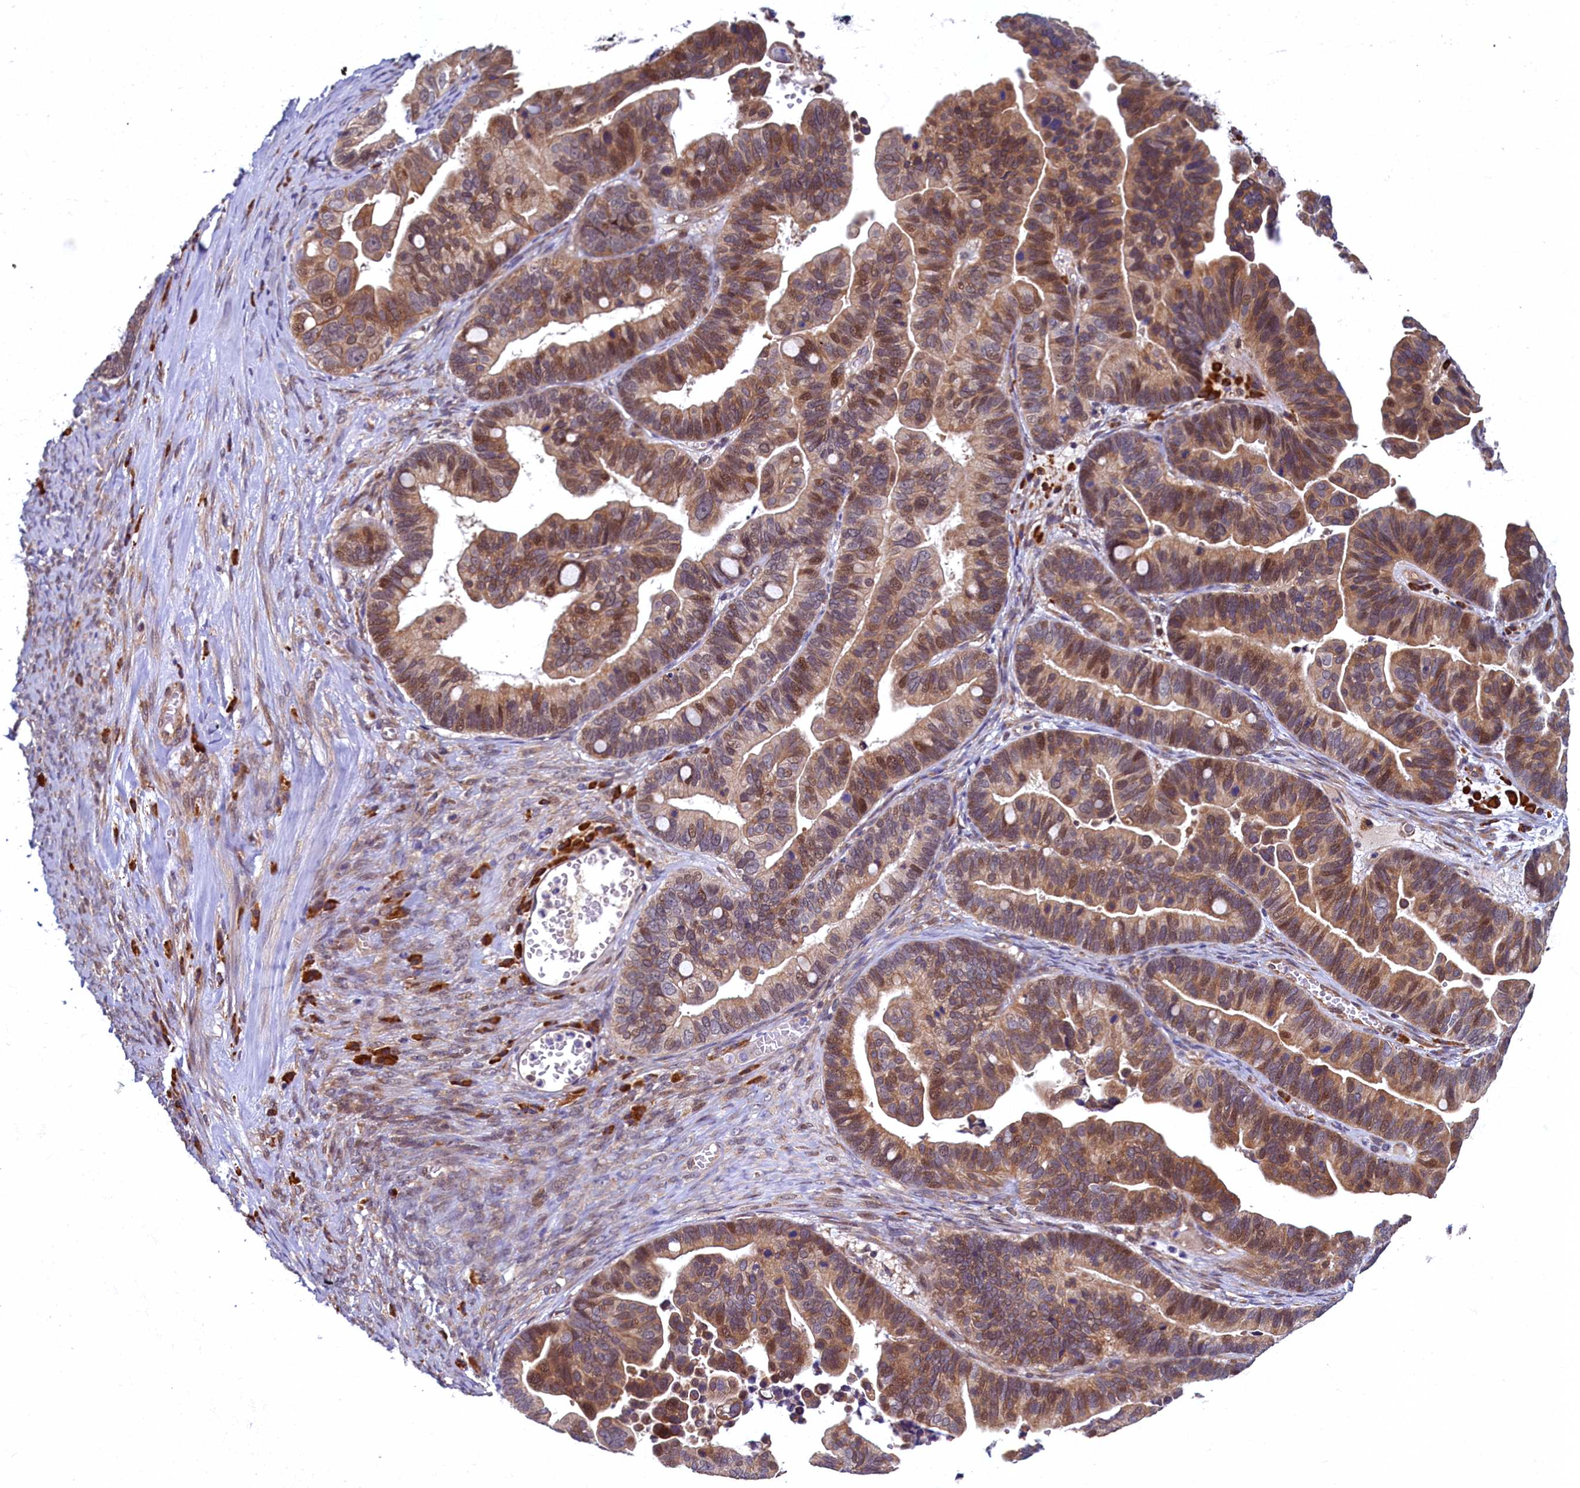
{"staining": {"intensity": "moderate", "quantity": ">75%", "location": "cytoplasmic/membranous,nuclear"}, "tissue": "ovarian cancer", "cell_type": "Tumor cells", "image_type": "cancer", "snomed": [{"axis": "morphology", "description": "Cystadenocarcinoma, serous, NOS"}, {"axis": "topography", "description": "Ovary"}], "caption": "Moderate cytoplasmic/membranous and nuclear expression for a protein is seen in about >75% of tumor cells of serous cystadenocarcinoma (ovarian) using immunohistochemistry (IHC).", "gene": "SLC16A14", "patient": {"sex": "female", "age": 56}}